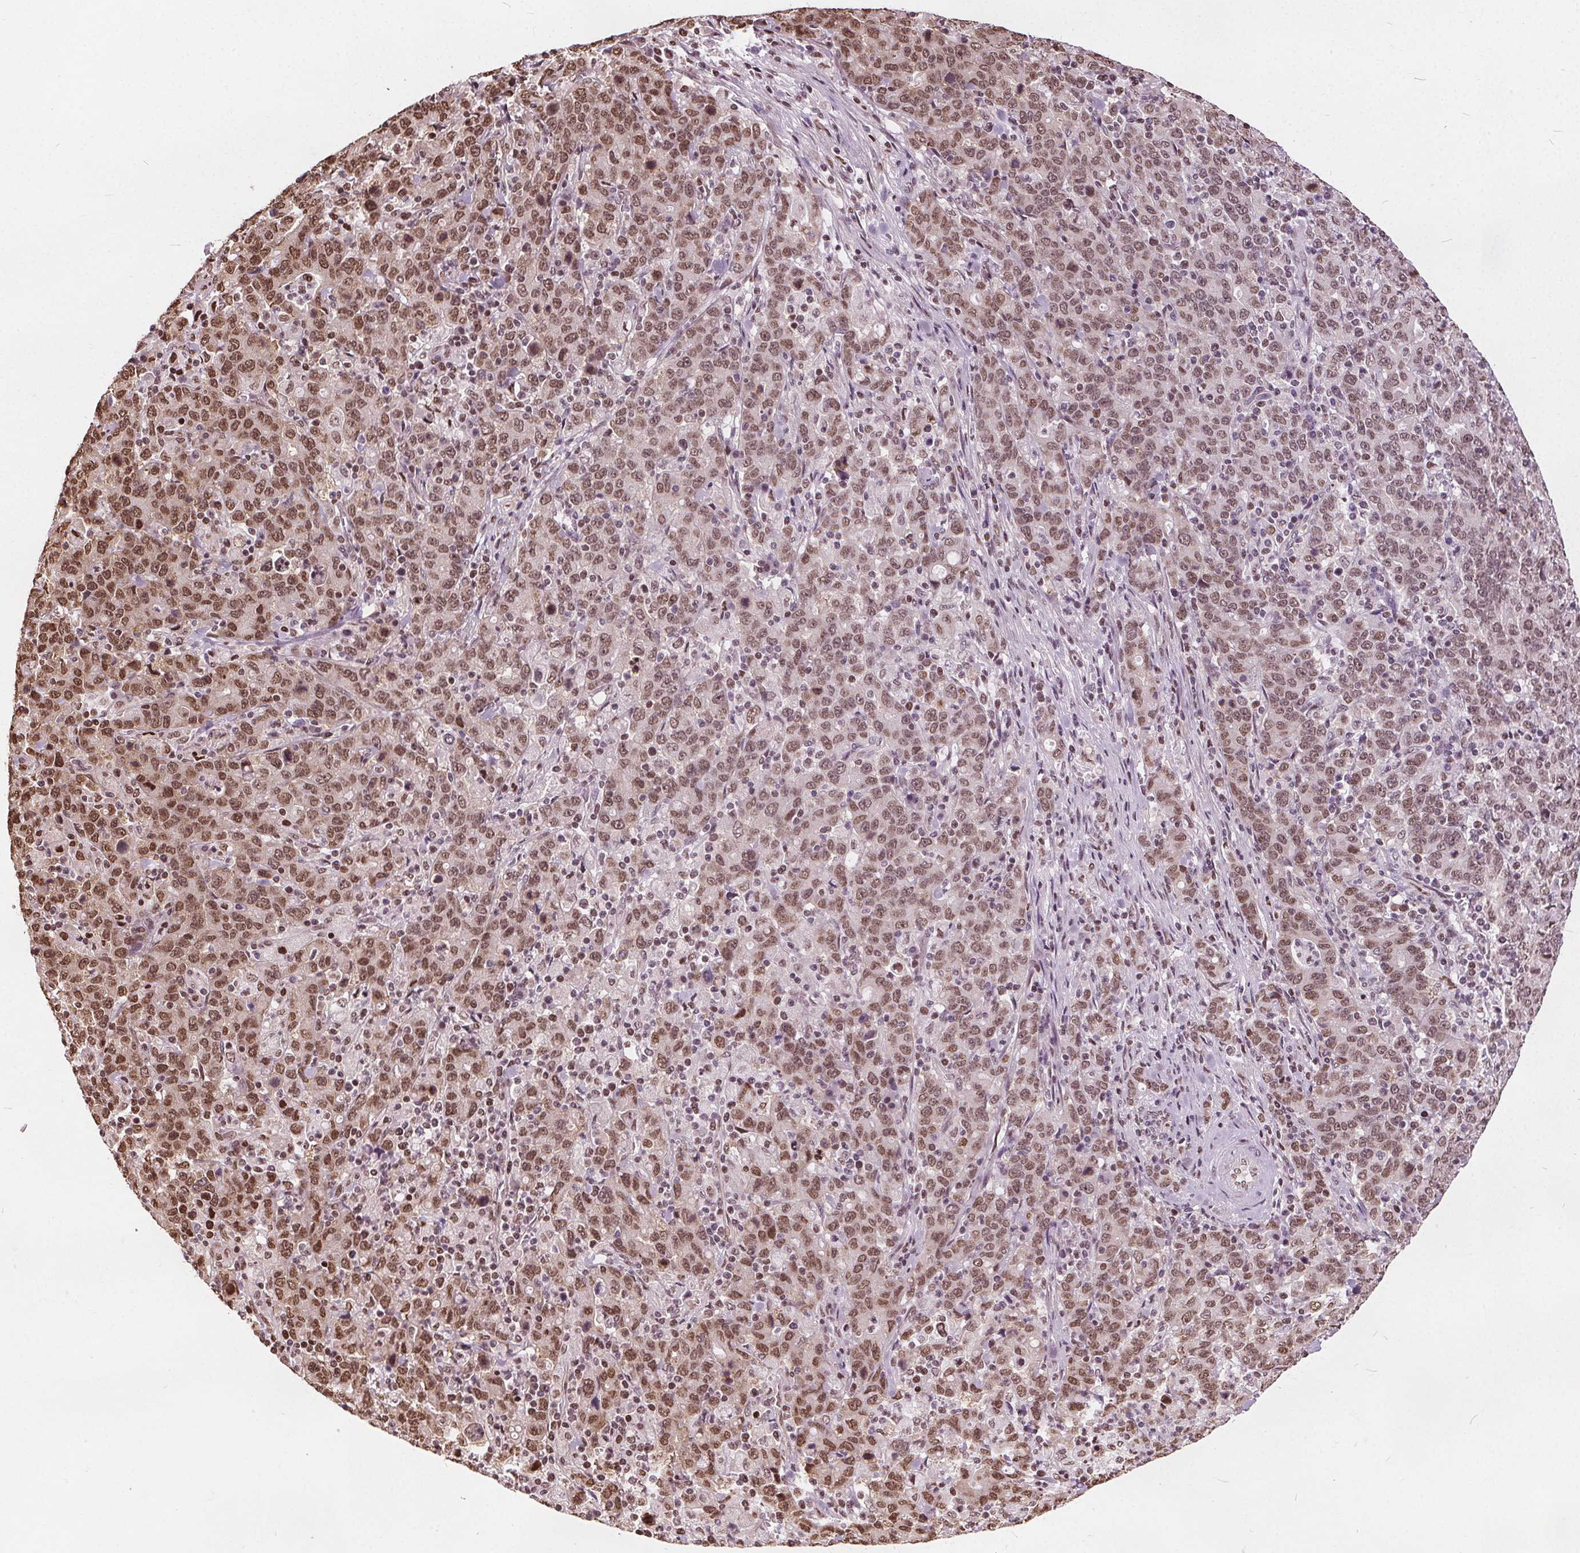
{"staining": {"intensity": "moderate", "quantity": ">75%", "location": "nuclear"}, "tissue": "stomach cancer", "cell_type": "Tumor cells", "image_type": "cancer", "snomed": [{"axis": "morphology", "description": "Adenocarcinoma, NOS"}, {"axis": "topography", "description": "Stomach, upper"}], "caption": "IHC image of stomach cancer (adenocarcinoma) stained for a protein (brown), which demonstrates medium levels of moderate nuclear expression in approximately >75% of tumor cells.", "gene": "ISLR2", "patient": {"sex": "male", "age": 69}}